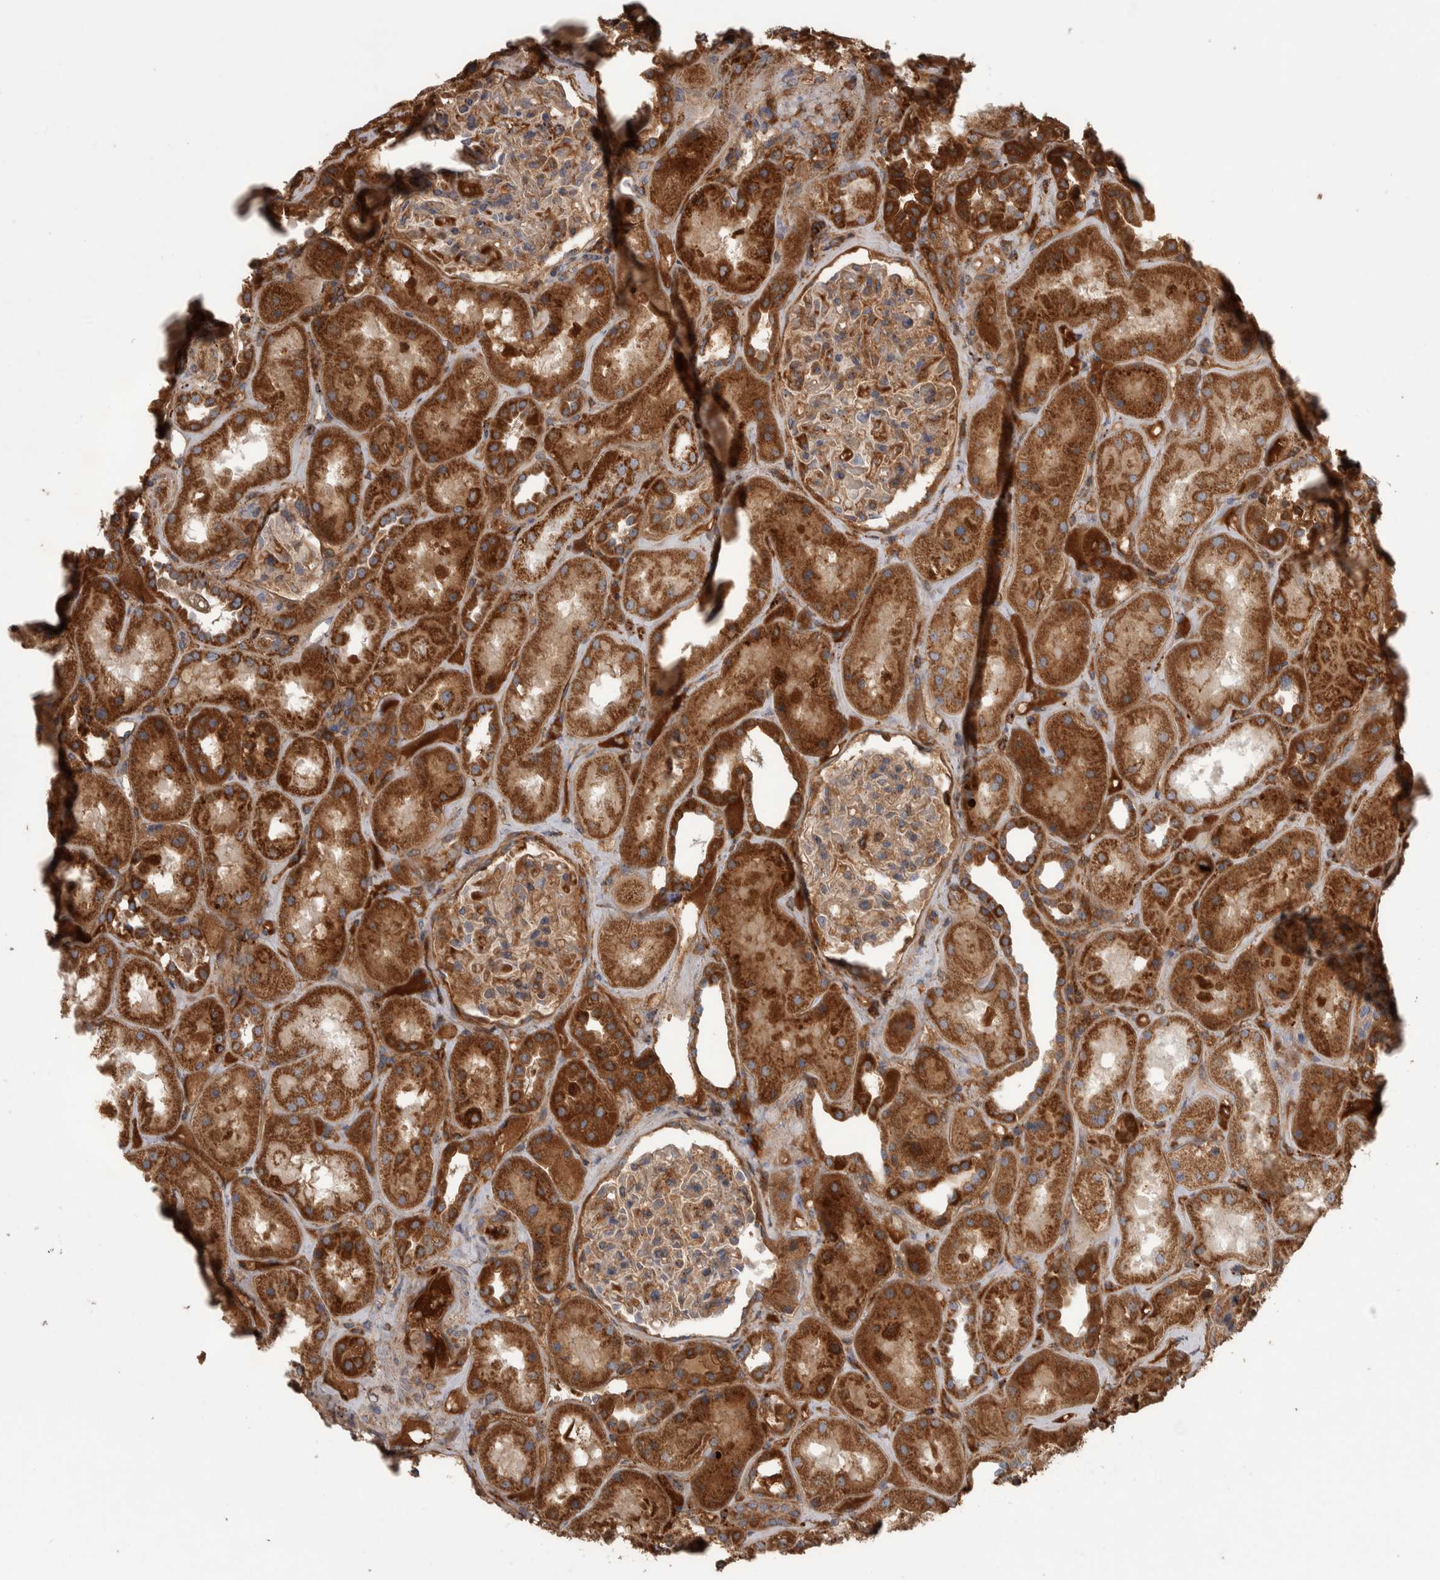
{"staining": {"intensity": "moderate", "quantity": "25%-75%", "location": "cytoplasmic/membranous"}, "tissue": "kidney", "cell_type": "Cells in glomeruli", "image_type": "normal", "snomed": [{"axis": "morphology", "description": "Normal tissue, NOS"}, {"axis": "topography", "description": "Kidney"}], "caption": "Unremarkable kidney was stained to show a protein in brown. There is medium levels of moderate cytoplasmic/membranous staining in approximately 25%-75% of cells in glomeruli. (Brightfield microscopy of DAB IHC at high magnification).", "gene": "SCO1", "patient": {"sex": "male", "age": 70}}